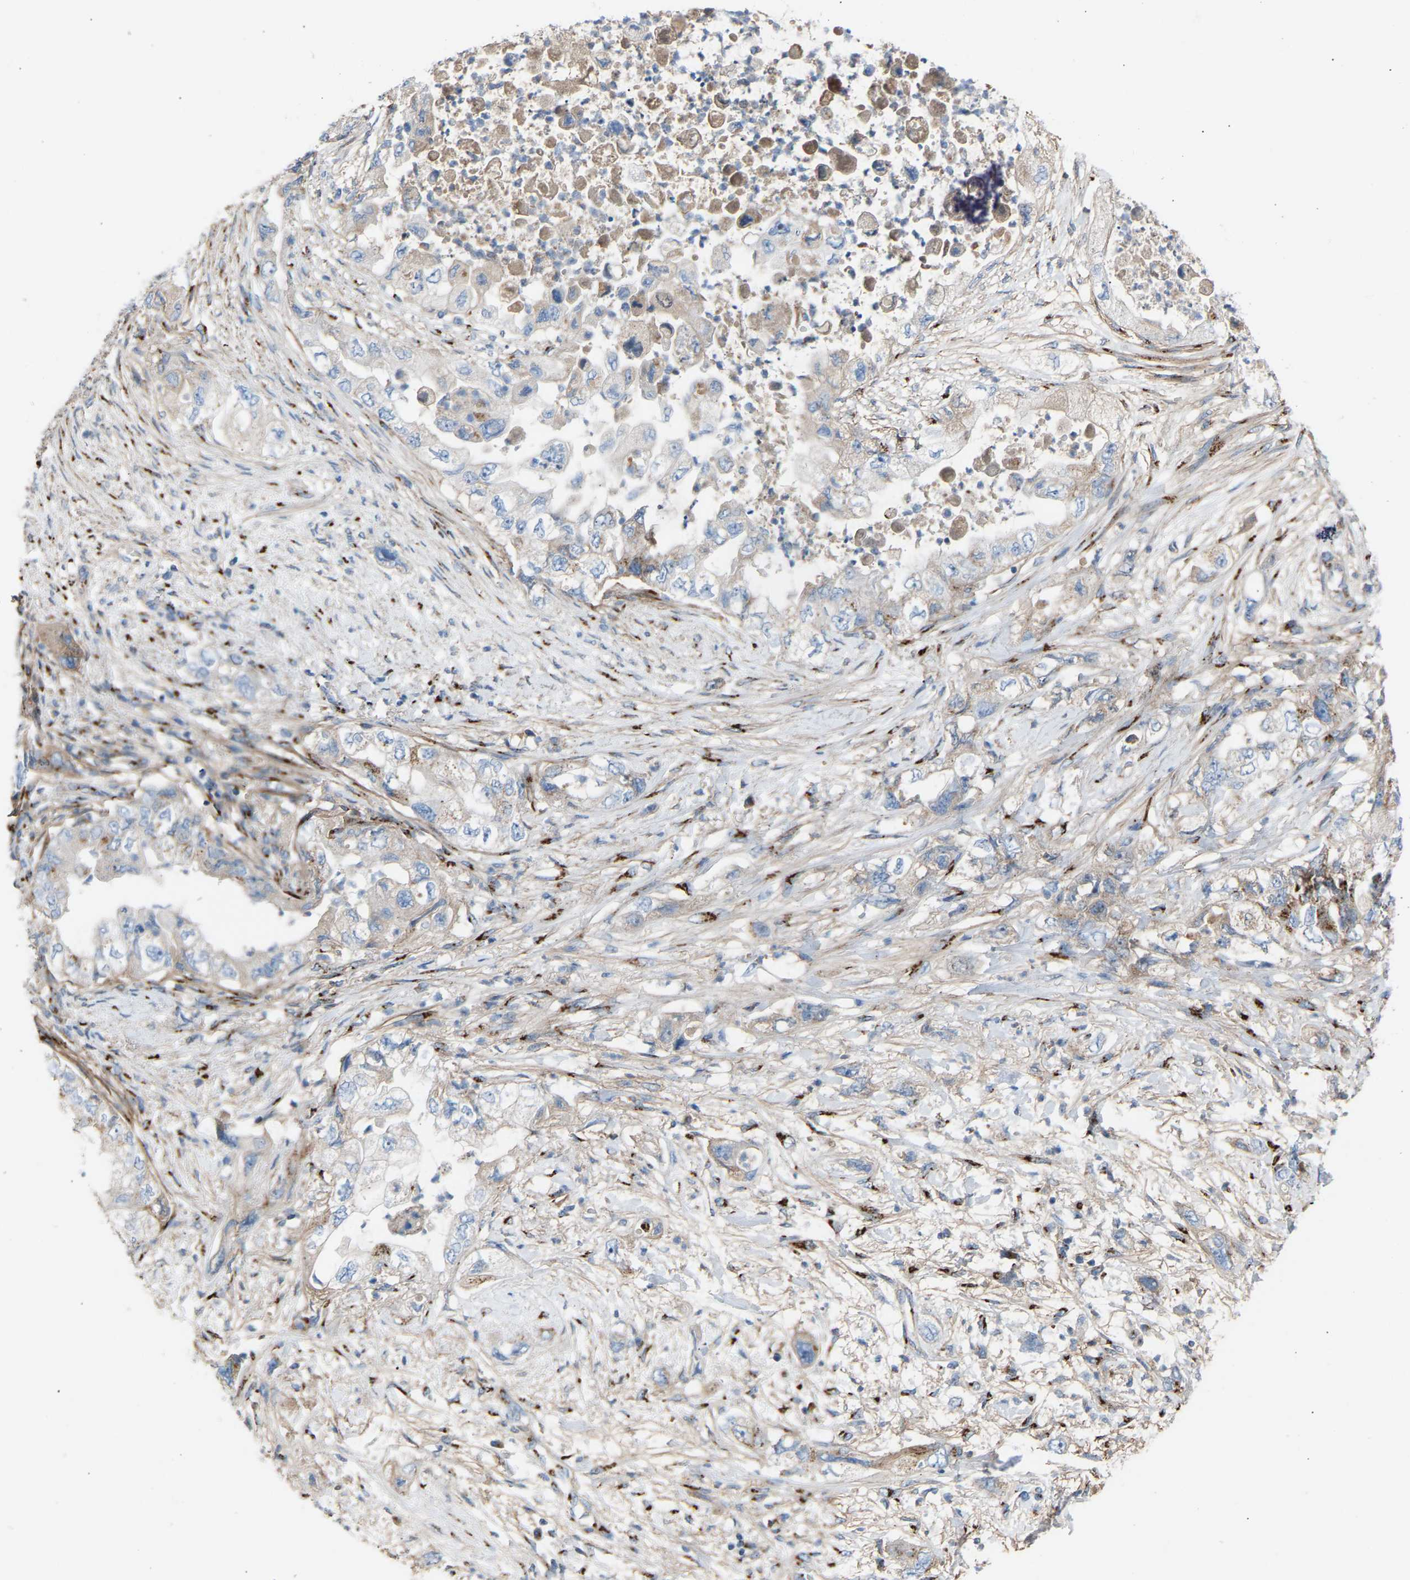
{"staining": {"intensity": "weak", "quantity": "<25%", "location": "cytoplasmic/membranous"}, "tissue": "pancreatic cancer", "cell_type": "Tumor cells", "image_type": "cancer", "snomed": [{"axis": "morphology", "description": "Adenocarcinoma, NOS"}, {"axis": "topography", "description": "Pancreas"}], "caption": "The micrograph reveals no significant expression in tumor cells of pancreatic cancer (adenocarcinoma). (DAB immunohistochemistry visualized using brightfield microscopy, high magnification).", "gene": "CYREN", "patient": {"sex": "female", "age": 73}}